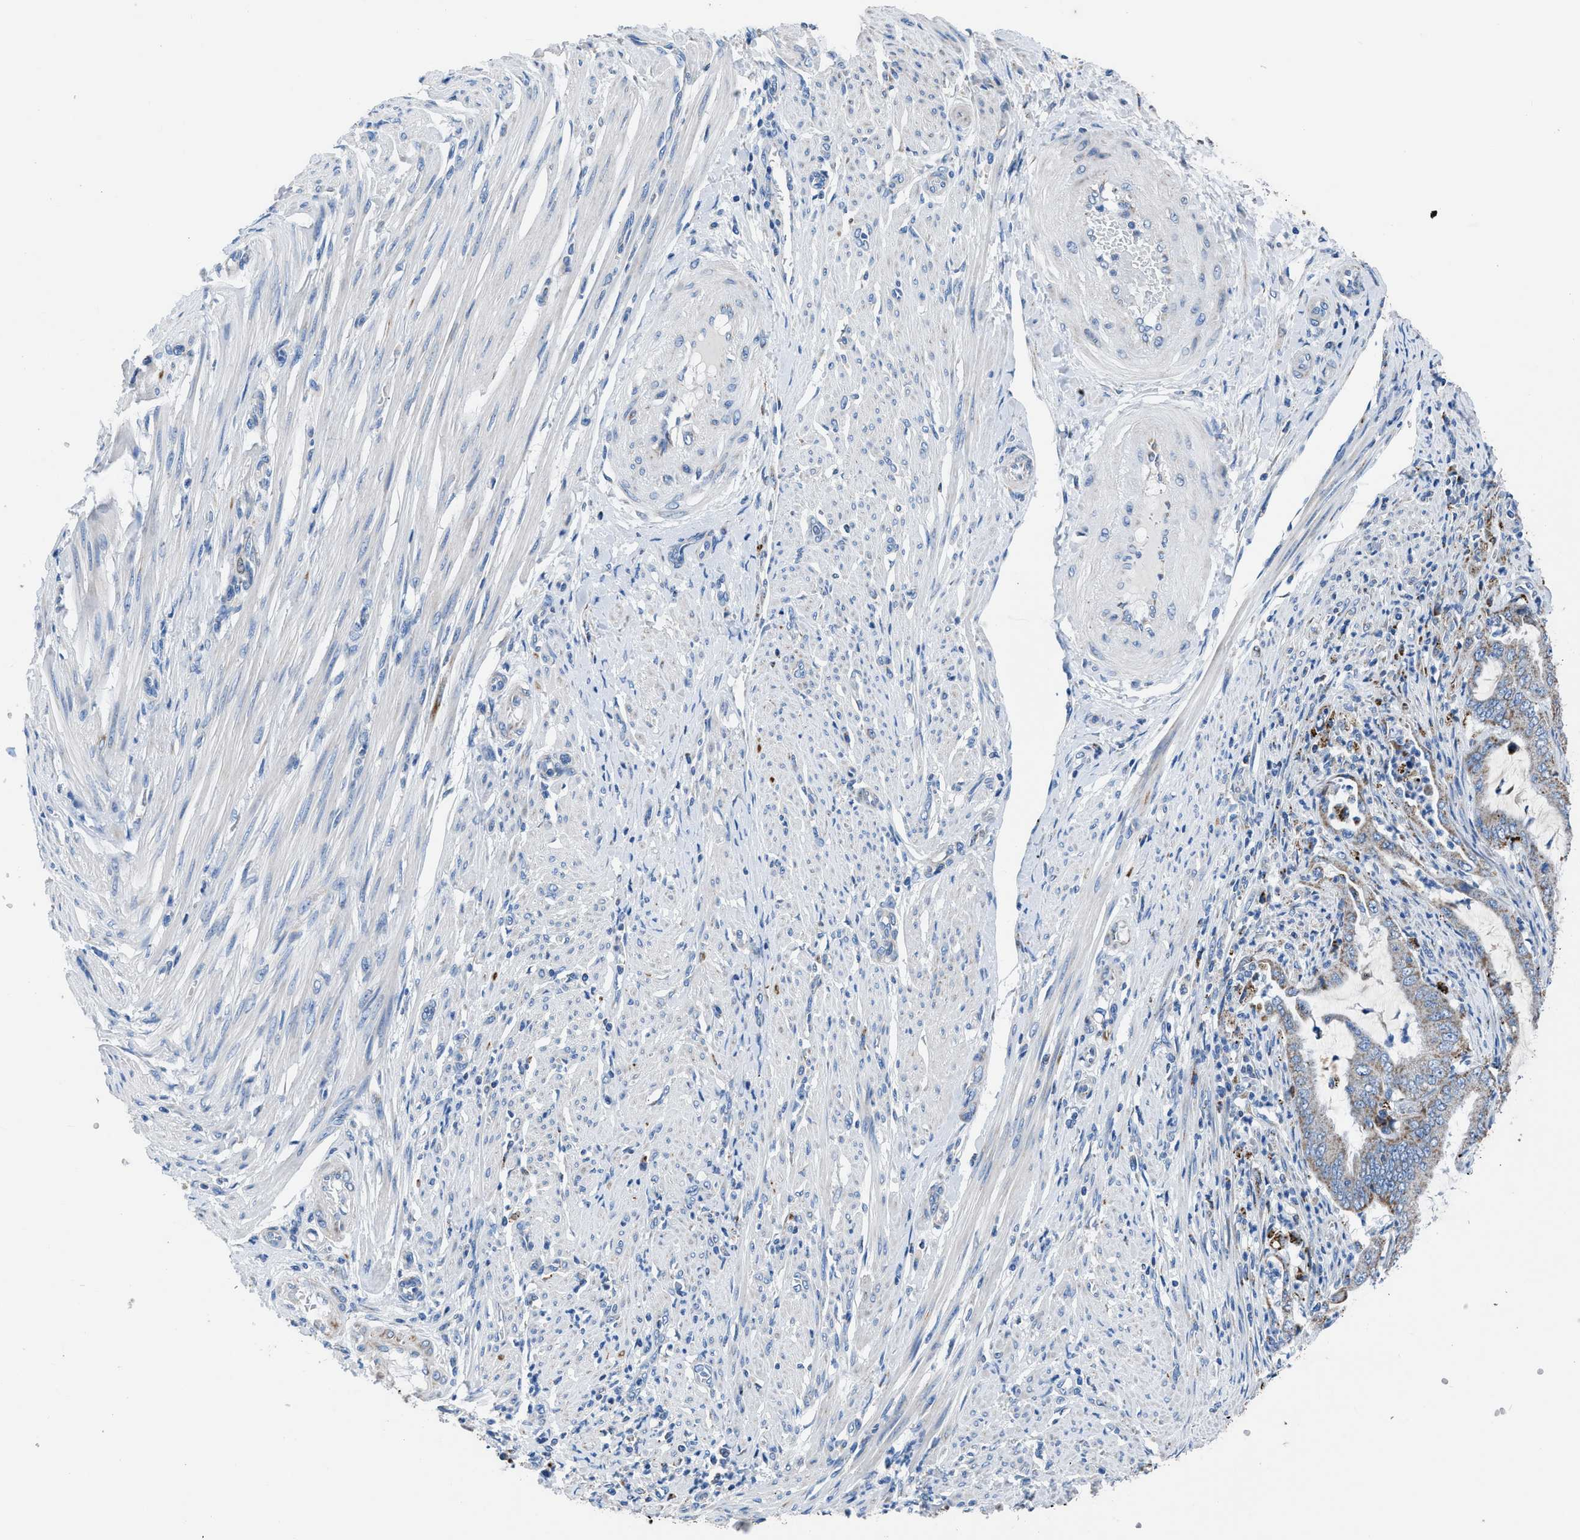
{"staining": {"intensity": "weak", "quantity": "25%-75%", "location": "cytoplasmic/membranous"}, "tissue": "endometrial cancer", "cell_type": "Tumor cells", "image_type": "cancer", "snomed": [{"axis": "morphology", "description": "Adenocarcinoma, NOS"}, {"axis": "topography", "description": "Endometrium"}], "caption": "Weak cytoplasmic/membranous positivity is seen in about 25%-75% of tumor cells in adenocarcinoma (endometrial).", "gene": "ZDHHC3", "patient": {"sex": "female", "age": 70}}